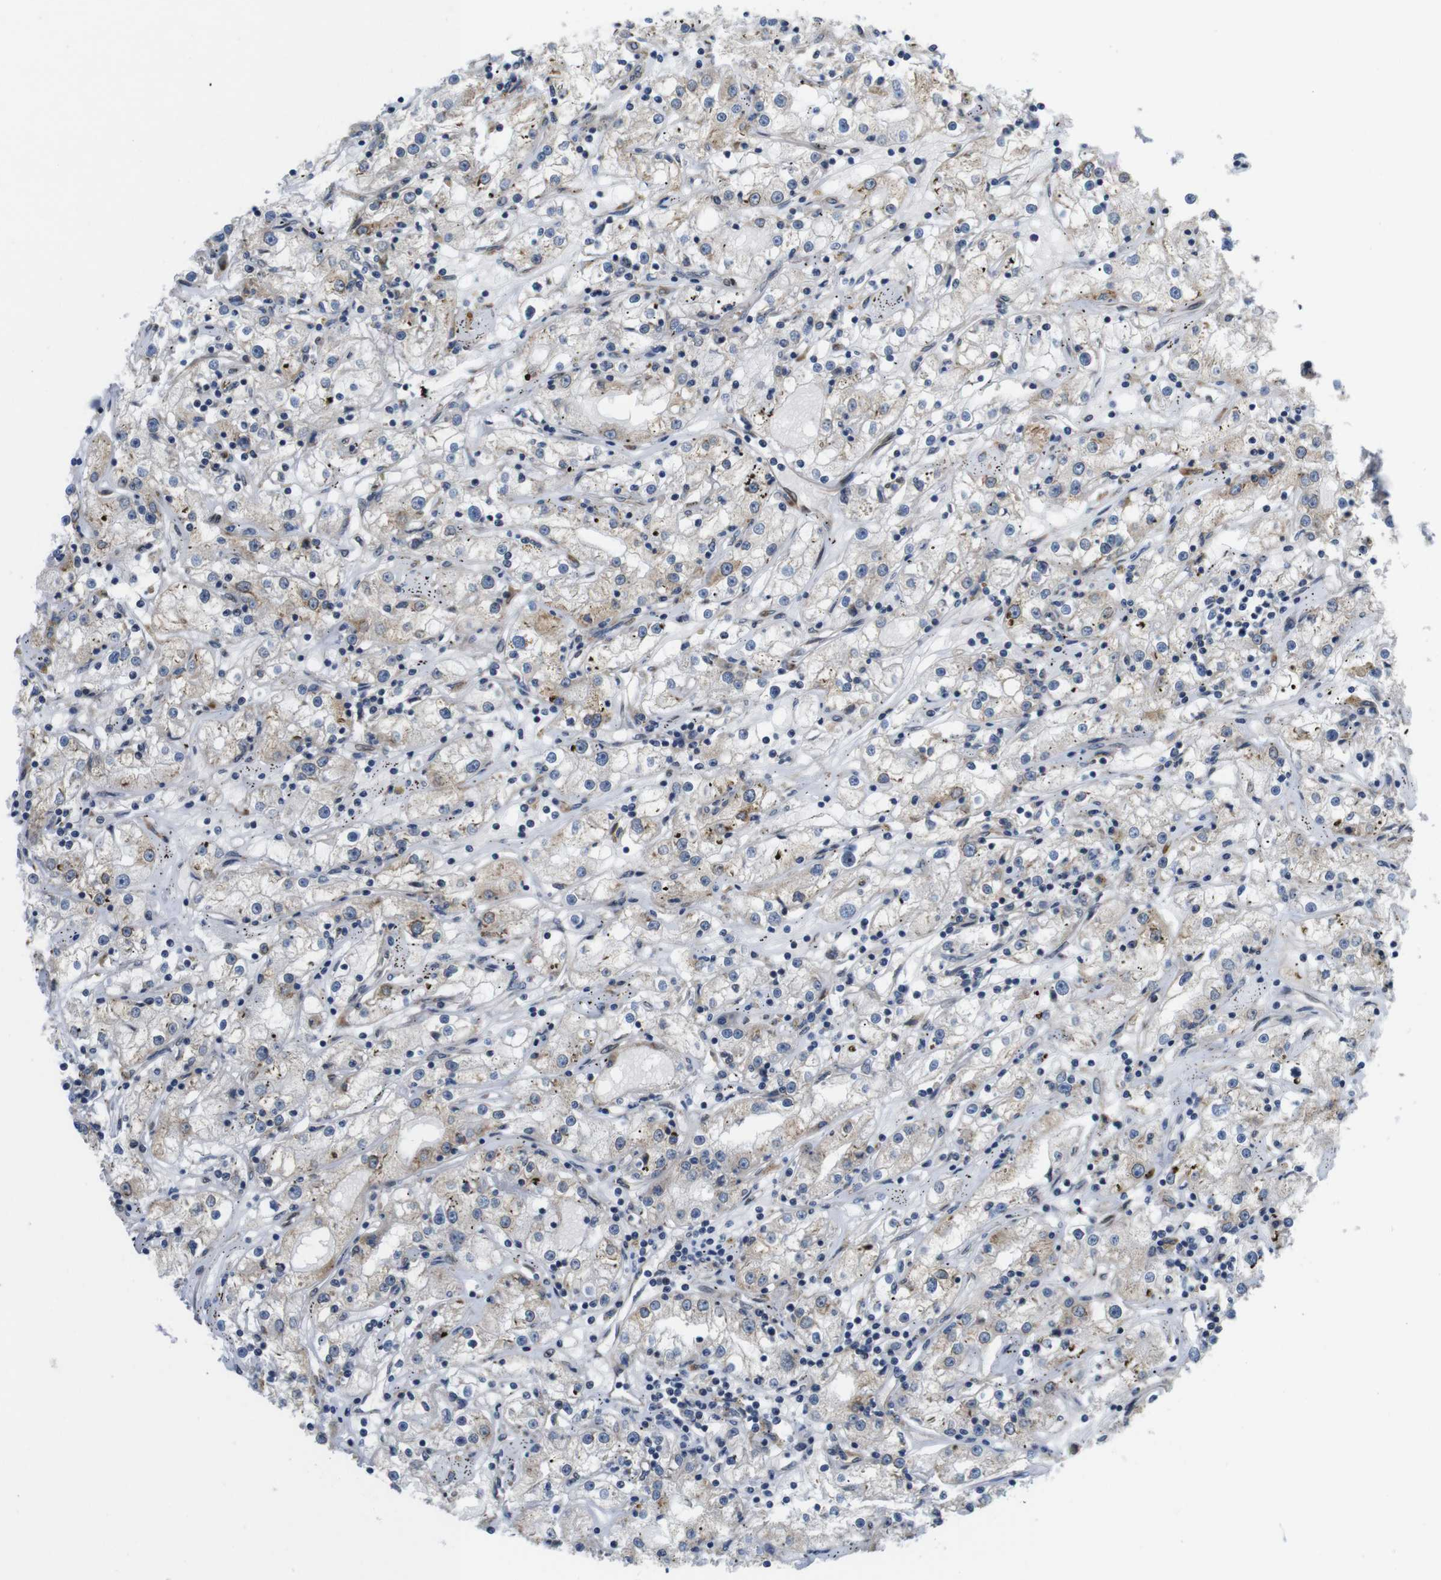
{"staining": {"intensity": "weak", "quantity": "<25%", "location": "cytoplasmic/membranous"}, "tissue": "renal cancer", "cell_type": "Tumor cells", "image_type": "cancer", "snomed": [{"axis": "morphology", "description": "Adenocarcinoma, NOS"}, {"axis": "topography", "description": "Kidney"}], "caption": "Immunohistochemistry (IHC) of renal cancer shows no positivity in tumor cells. The staining is performed using DAB brown chromogen with nuclei counter-stained in using hematoxylin.", "gene": "HACD3", "patient": {"sex": "male", "age": 56}}